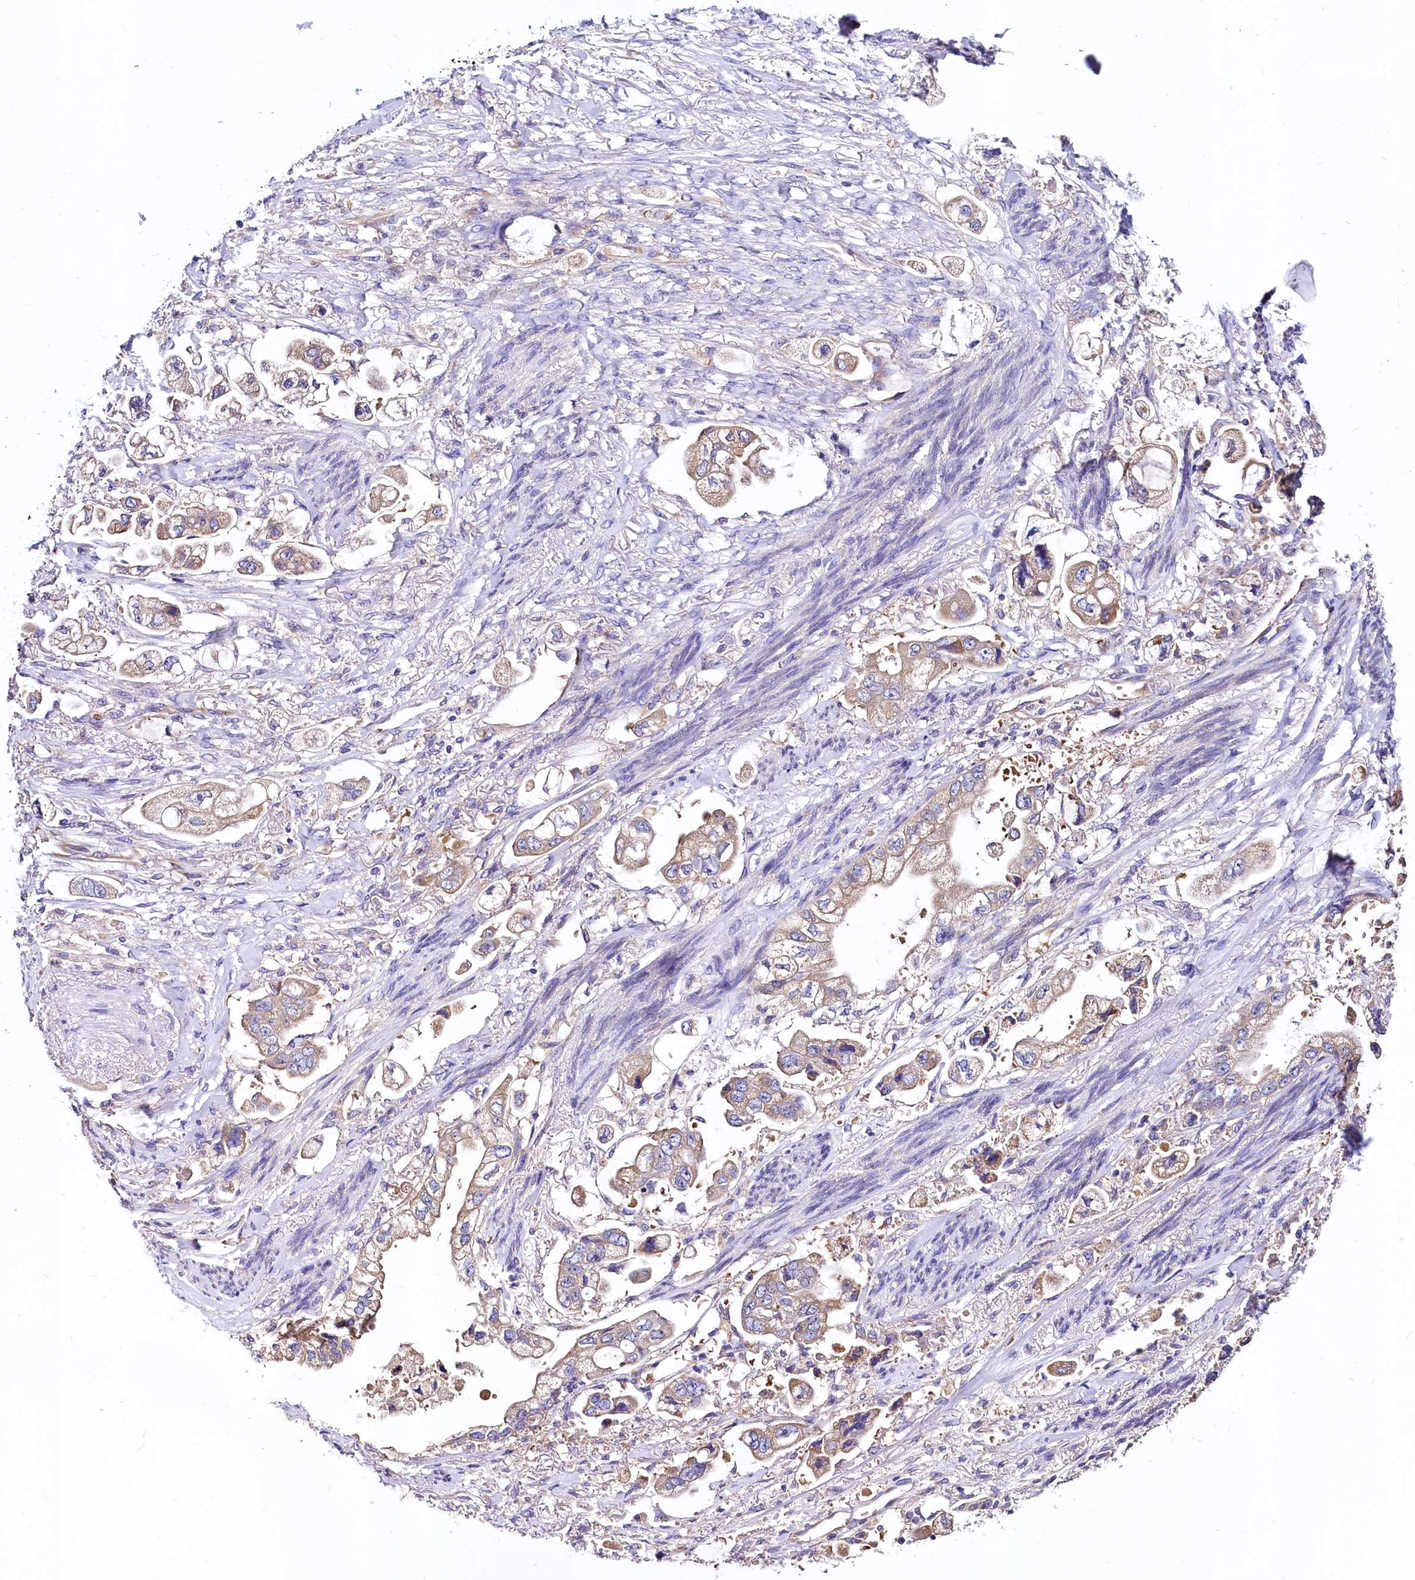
{"staining": {"intensity": "moderate", "quantity": ">75%", "location": "cytoplasmic/membranous"}, "tissue": "stomach cancer", "cell_type": "Tumor cells", "image_type": "cancer", "snomed": [{"axis": "morphology", "description": "Adenocarcinoma, NOS"}, {"axis": "topography", "description": "Stomach"}], "caption": "High-magnification brightfield microscopy of stomach cancer (adenocarcinoma) stained with DAB (brown) and counterstained with hematoxylin (blue). tumor cells exhibit moderate cytoplasmic/membranous positivity is identified in about>75% of cells. Nuclei are stained in blue.", "gene": "QARS1", "patient": {"sex": "male", "age": 62}}